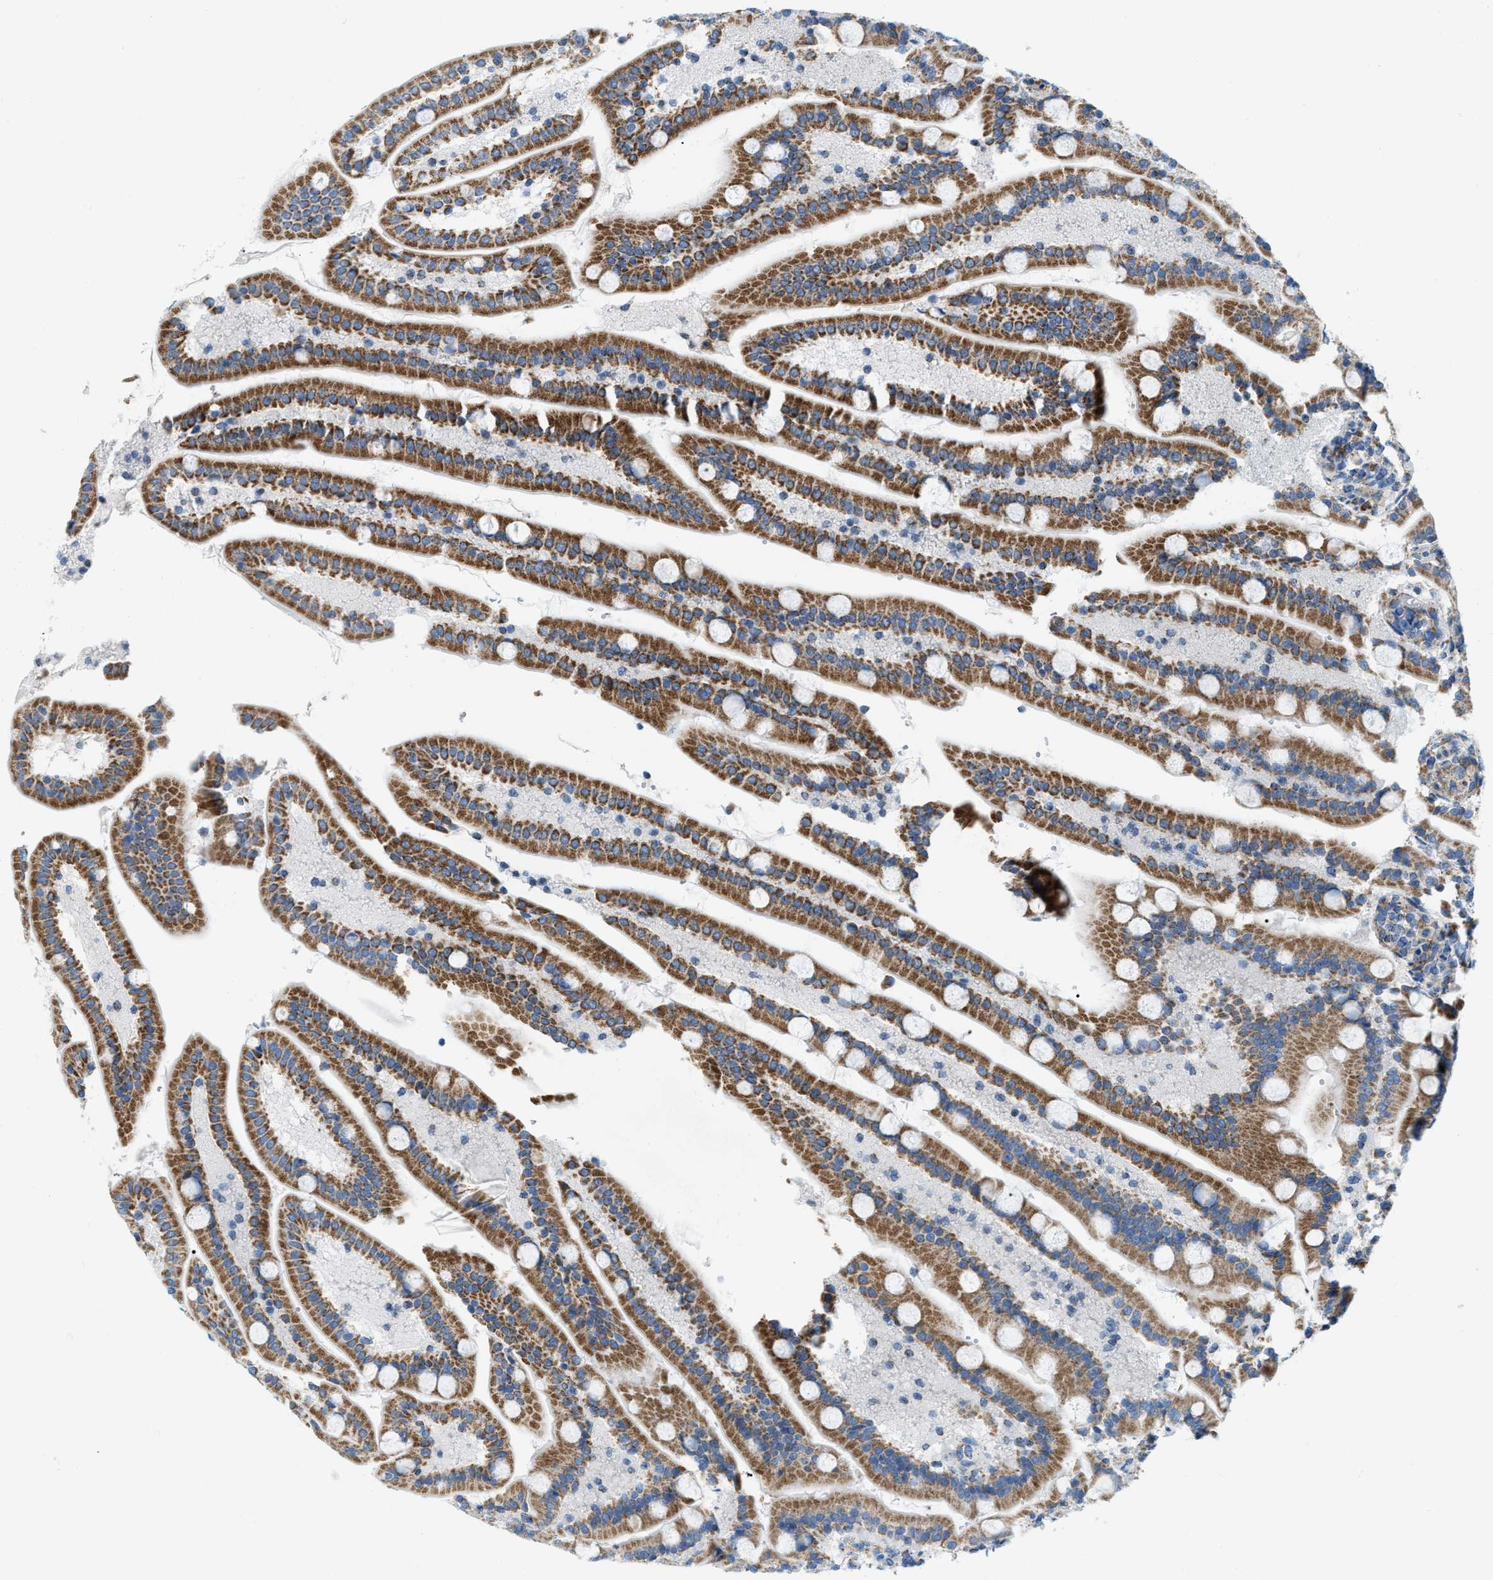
{"staining": {"intensity": "moderate", "quantity": ">75%", "location": "cytoplasmic/membranous"}, "tissue": "duodenum", "cell_type": "Glandular cells", "image_type": "normal", "snomed": [{"axis": "morphology", "description": "Normal tissue, NOS"}, {"axis": "topography", "description": "Duodenum"}], "caption": "This micrograph demonstrates immunohistochemistry (IHC) staining of unremarkable duodenum, with medium moderate cytoplasmic/membranous positivity in approximately >75% of glandular cells.", "gene": "JADE1", "patient": {"sex": "male", "age": 54}}